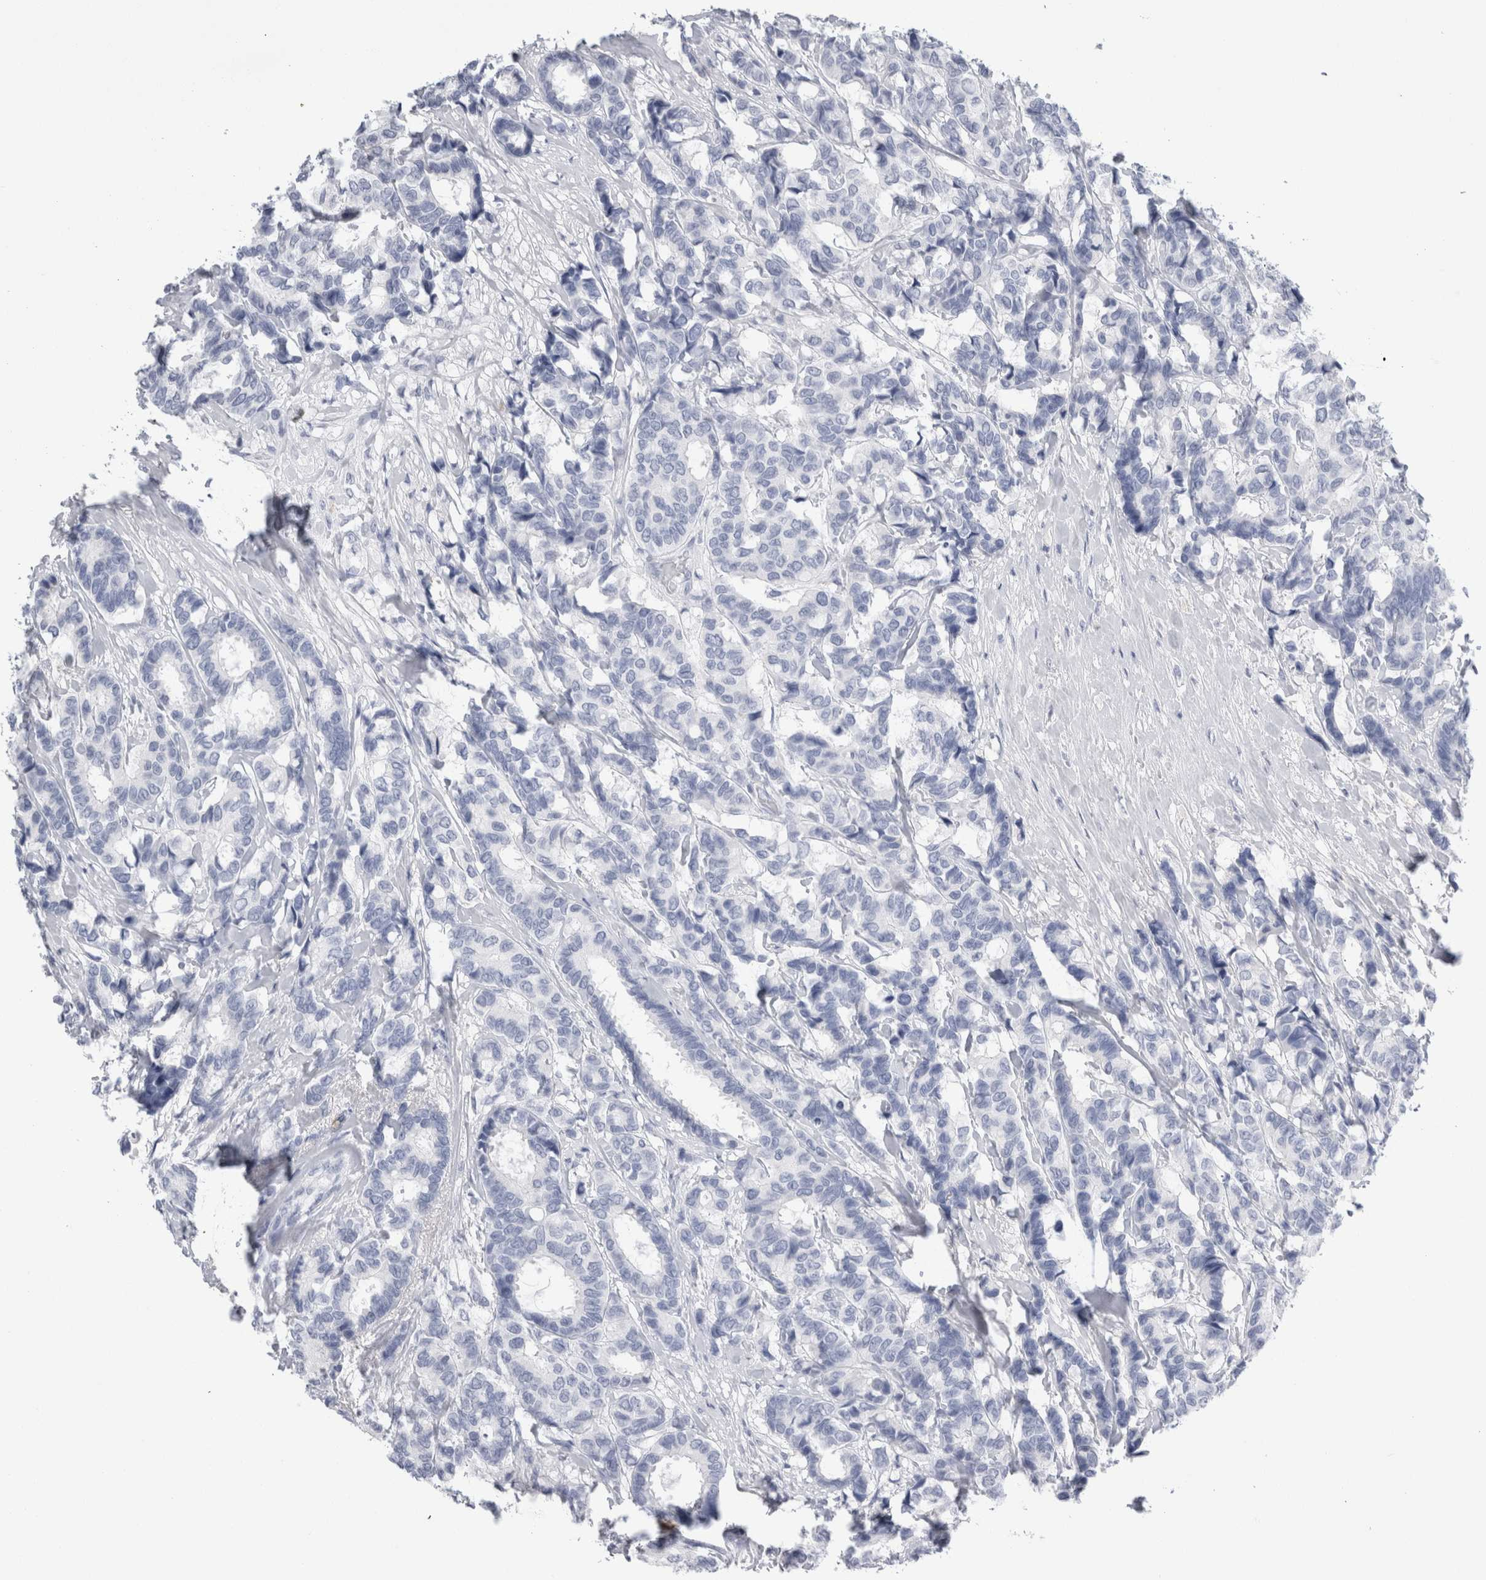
{"staining": {"intensity": "negative", "quantity": "none", "location": "none"}, "tissue": "breast cancer", "cell_type": "Tumor cells", "image_type": "cancer", "snomed": [{"axis": "morphology", "description": "Duct carcinoma"}, {"axis": "topography", "description": "Breast"}], "caption": "Breast cancer stained for a protein using immunohistochemistry shows no expression tumor cells.", "gene": "S100A12", "patient": {"sex": "female", "age": 87}}